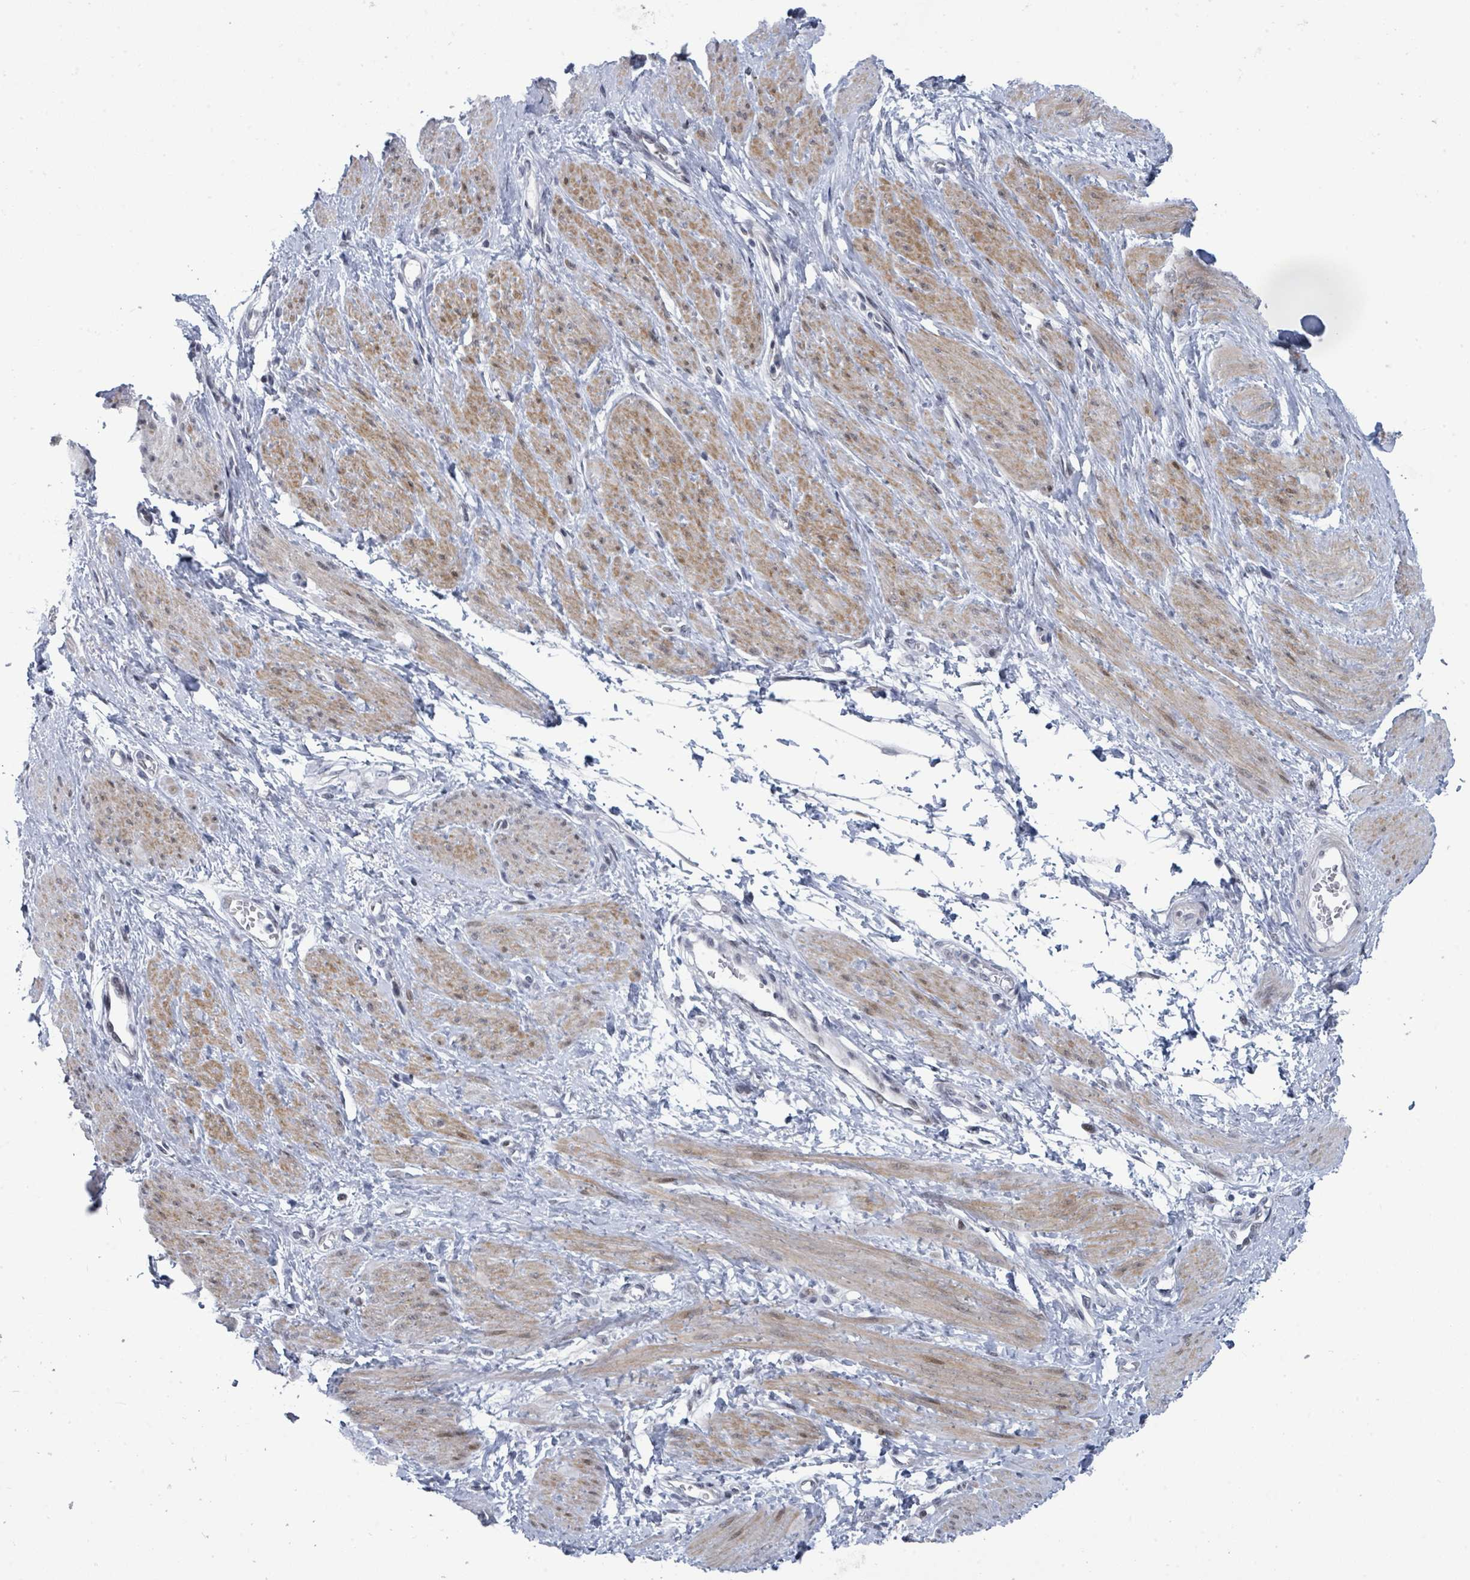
{"staining": {"intensity": "moderate", "quantity": "25%-75%", "location": "cytoplasmic/membranous"}, "tissue": "smooth muscle", "cell_type": "Smooth muscle cells", "image_type": "normal", "snomed": [{"axis": "morphology", "description": "Normal tissue, NOS"}, {"axis": "topography", "description": "Smooth muscle"}, {"axis": "topography", "description": "Uterus"}], "caption": "Smooth muscle stained with immunohistochemistry (IHC) exhibits moderate cytoplasmic/membranous expression in approximately 25%-75% of smooth muscle cells. (DAB (3,3'-diaminobenzidine) IHC with brightfield microscopy, high magnification).", "gene": "CT45A10", "patient": {"sex": "female", "age": 39}}